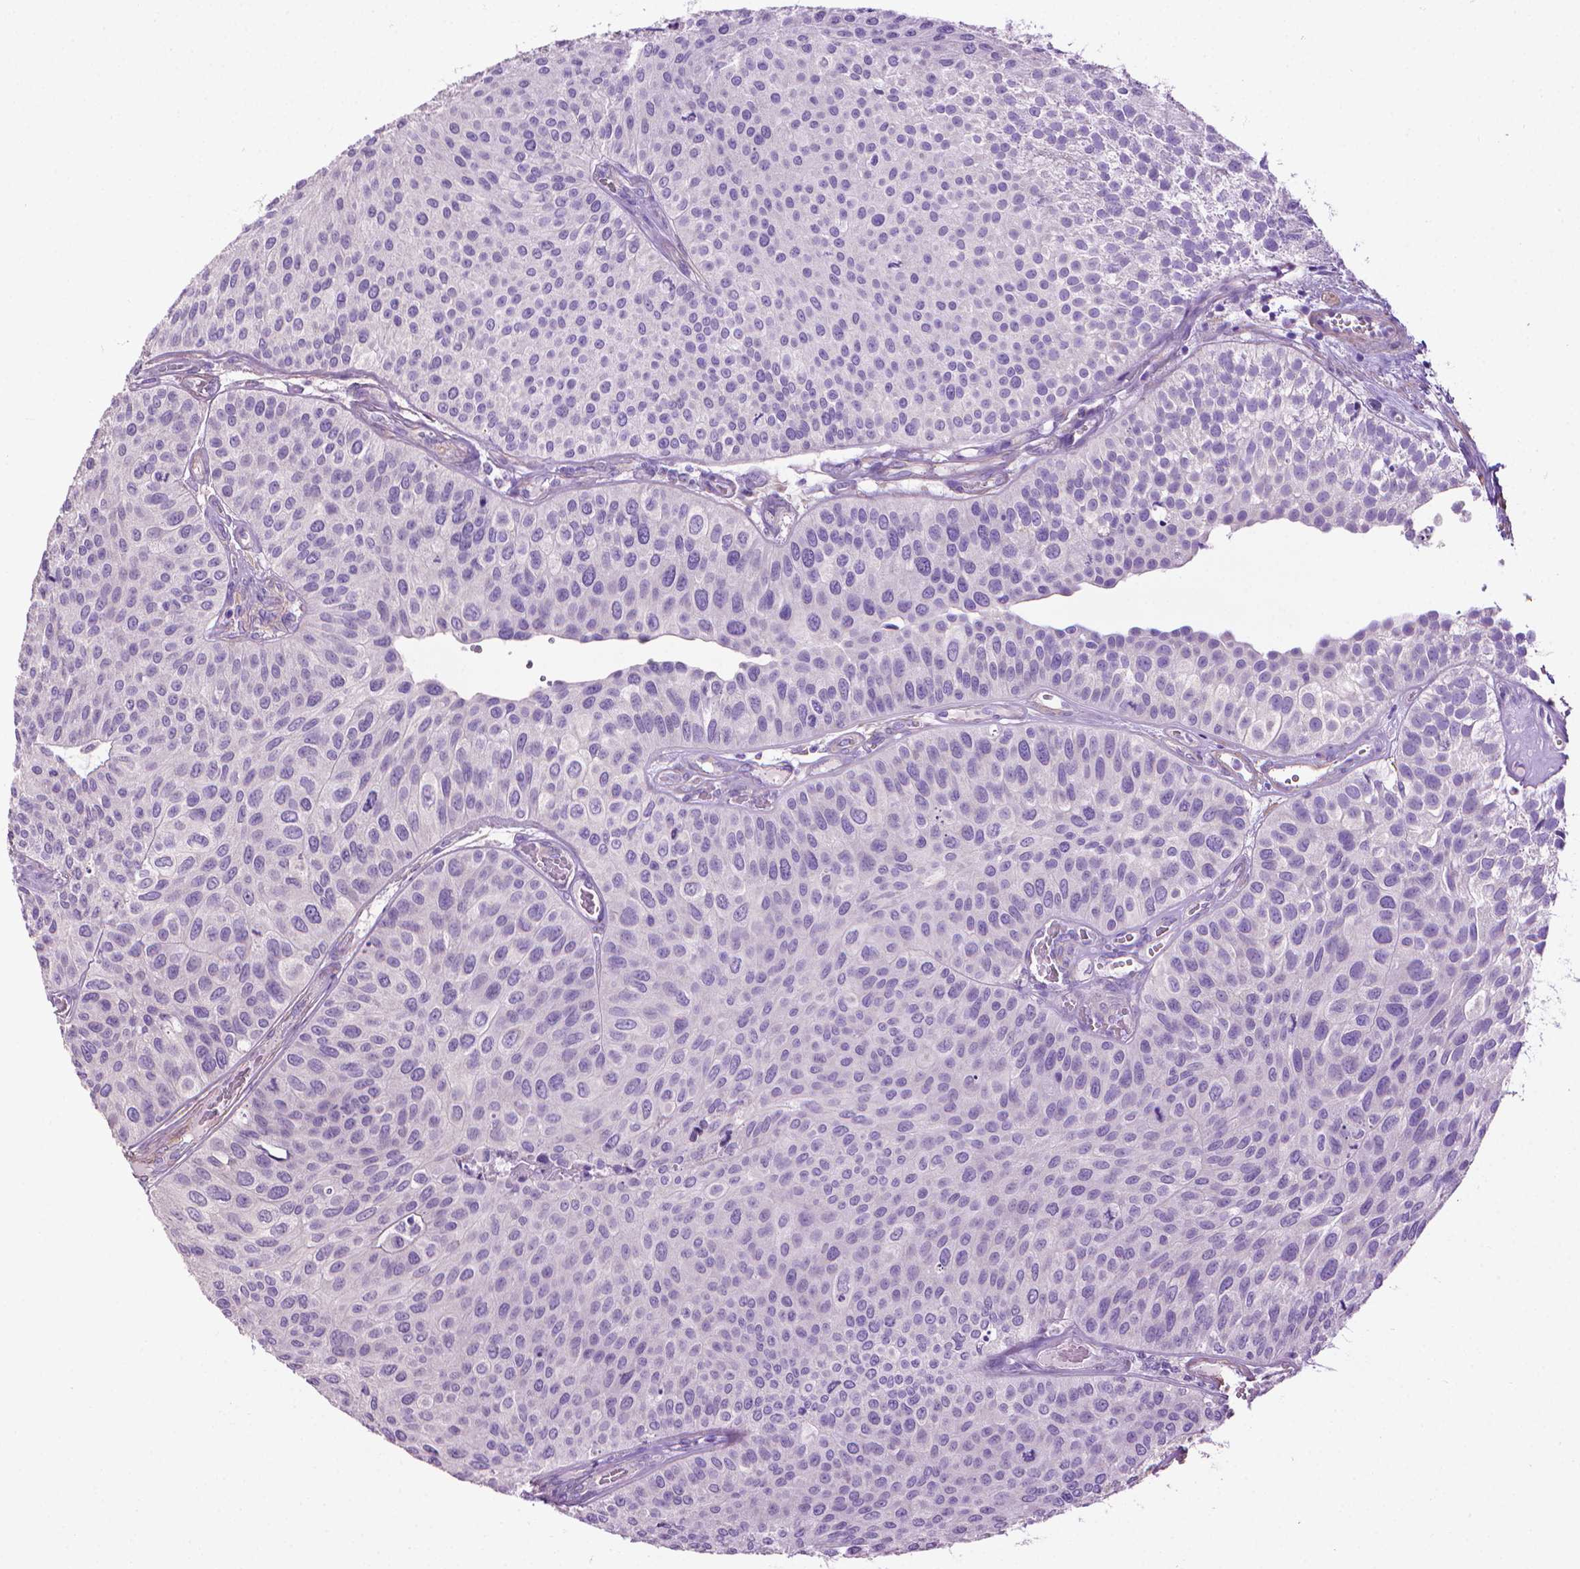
{"staining": {"intensity": "negative", "quantity": "none", "location": "none"}, "tissue": "urothelial cancer", "cell_type": "Tumor cells", "image_type": "cancer", "snomed": [{"axis": "morphology", "description": "Urothelial carcinoma, Low grade"}, {"axis": "topography", "description": "Urinary bladder"}], "caption": "Urothelial carcinoma (low-grade) was stained to show a protein in brown. There is no significant expression in tumor cells.", "gene": "AQP10", "patient": {"sex": "female", "age": 87}}